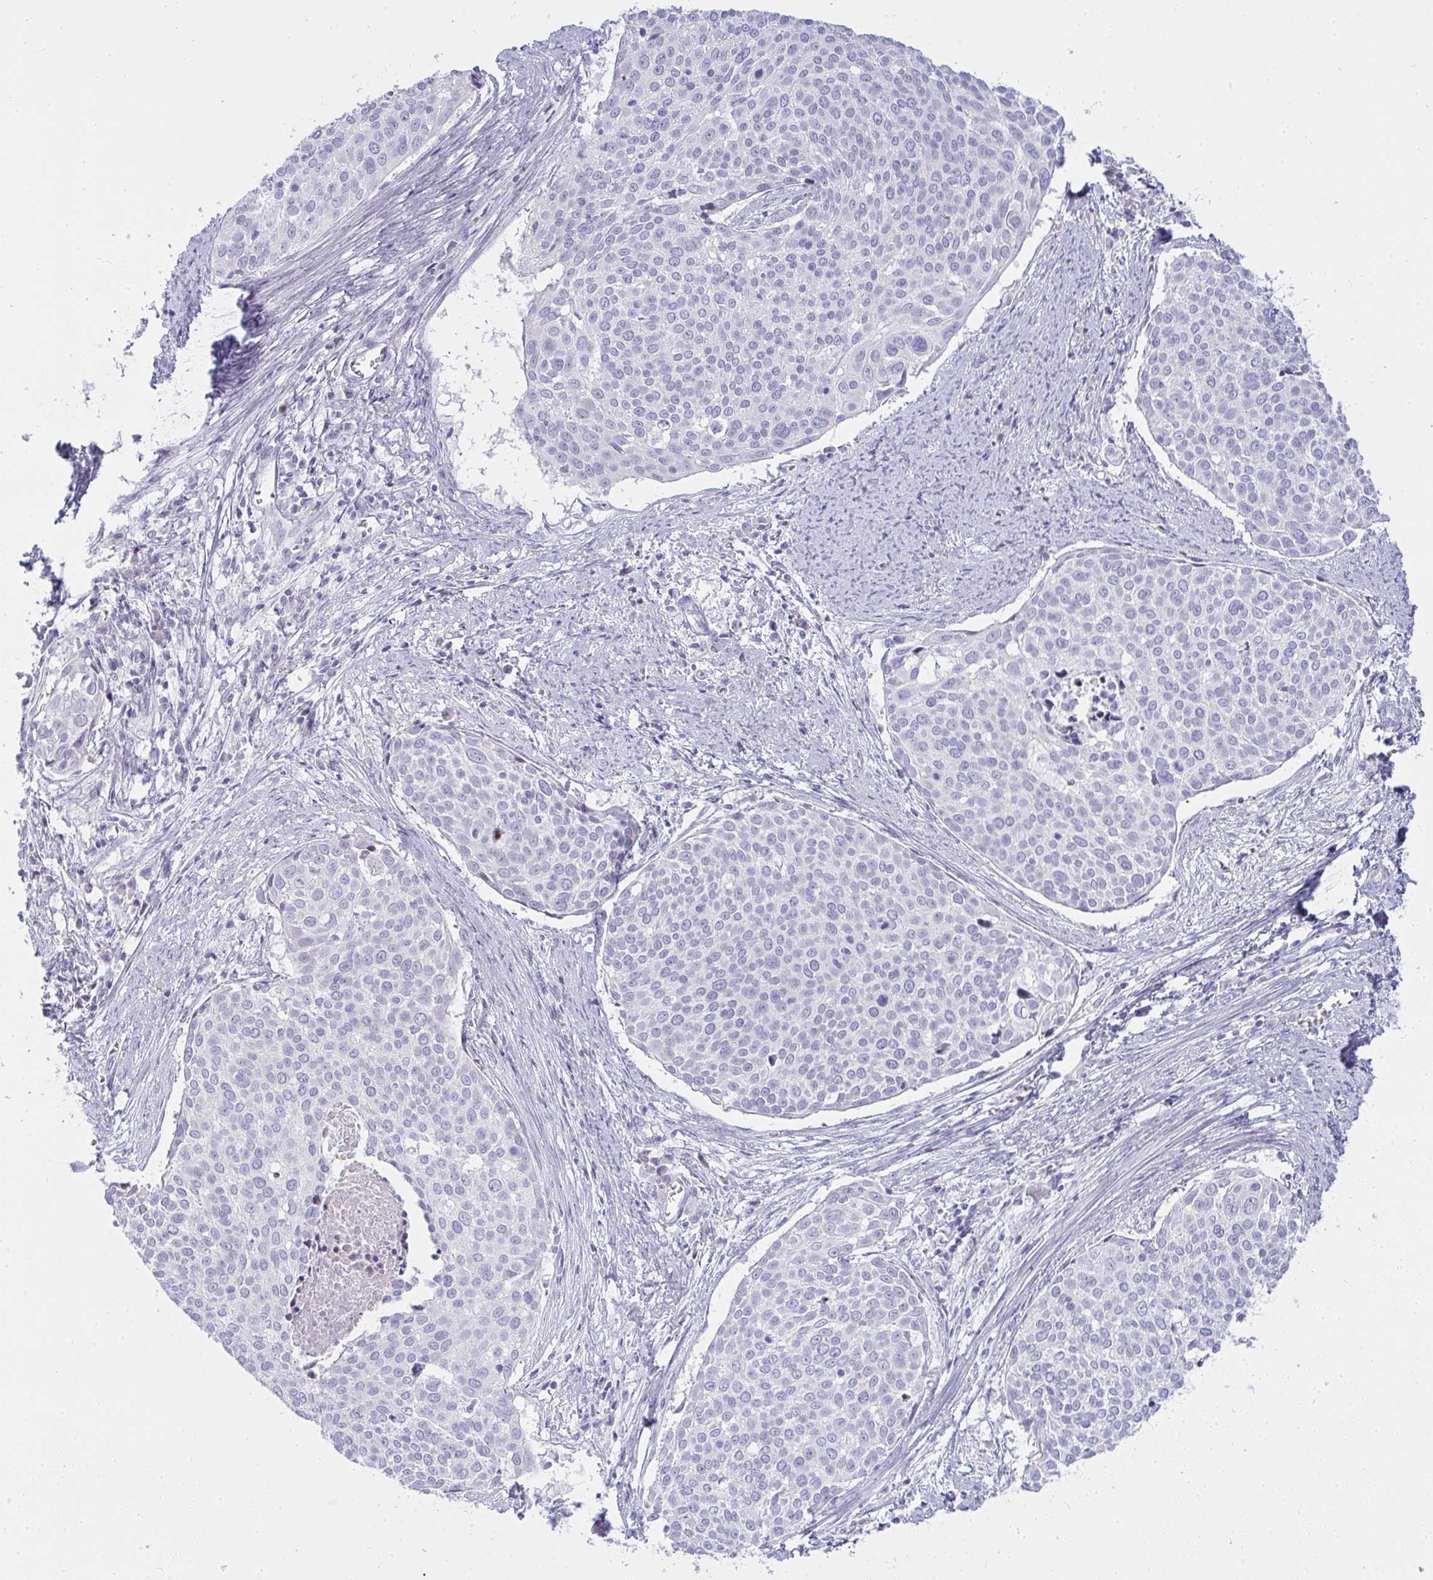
{"staining": {"intensity": "negative", "quantity": "none", "location": "none"}, "tissue": "cervical cancer", "cell_type": "Tumor cells", "image_type": "cancer", "snomed": [{"axis": "morphology", "description": "Squamous cell carcinoma, NOS"}, {"axis": "topography", "description": "Cervix"}], "caption": "An immunohistochemistry (IHC) micrograph of cervical cancer (squamous cell carcinoma) is shown. There is no staining in tumor cells of cervical cancer (squamous cell carcinoma).", "gene": "ZNF182", "patient": {"sex": "female", "age": 39}}